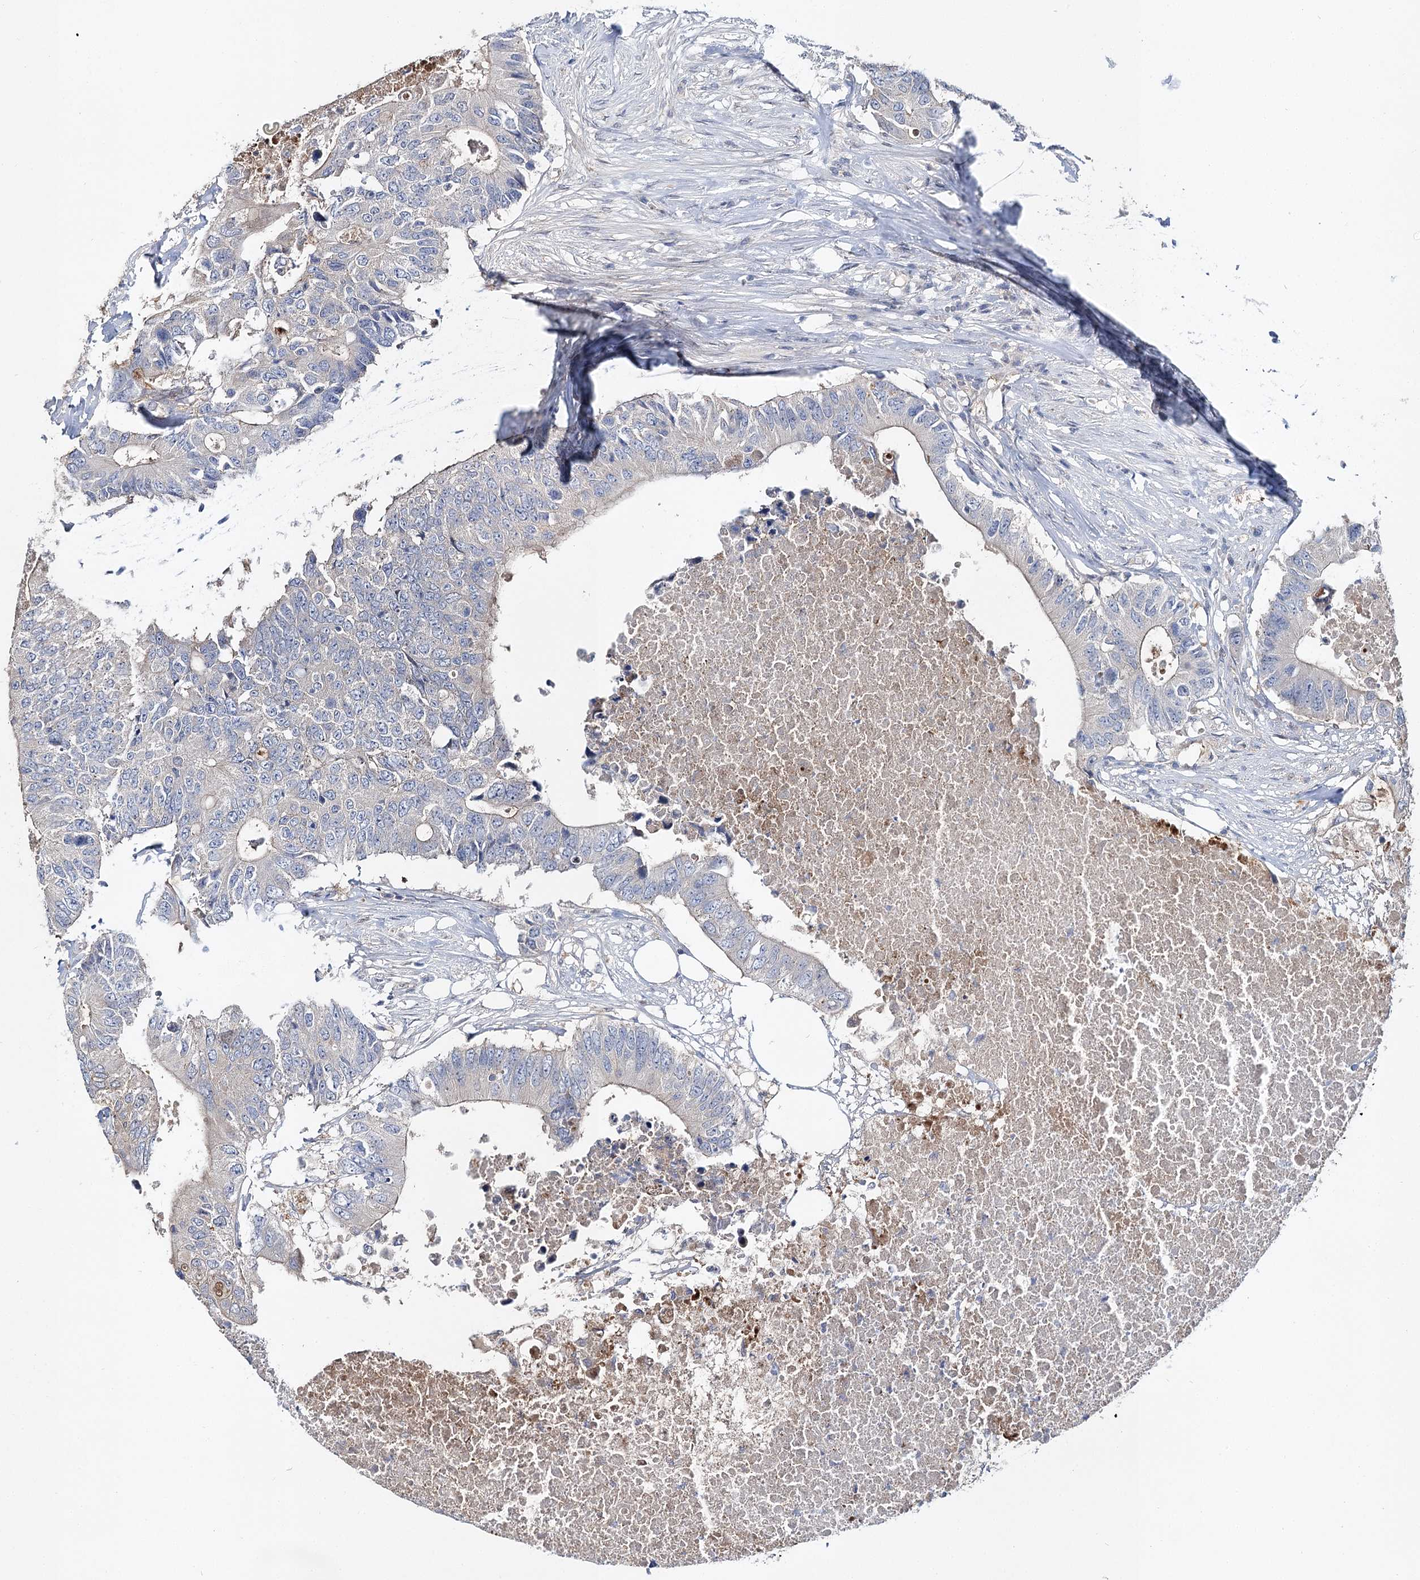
{"staining": {"intensity": "negative", "quantity": "none", "location": "none"}, "tissue": "colorectal cancer", "cell_type": "Tumor cells", "image_type": "cancer", "snomed": [{"axis": "morphology", "description": "Adenocarcinoma, NOS"}, {"axis": "topography", "description": "Colon"}], "caption": "Protein analysis of colorectal cancer reveals no significant expression in tumor cells.", "gene": "UGP2", "patient": {"sex": "male", "age": 71}}